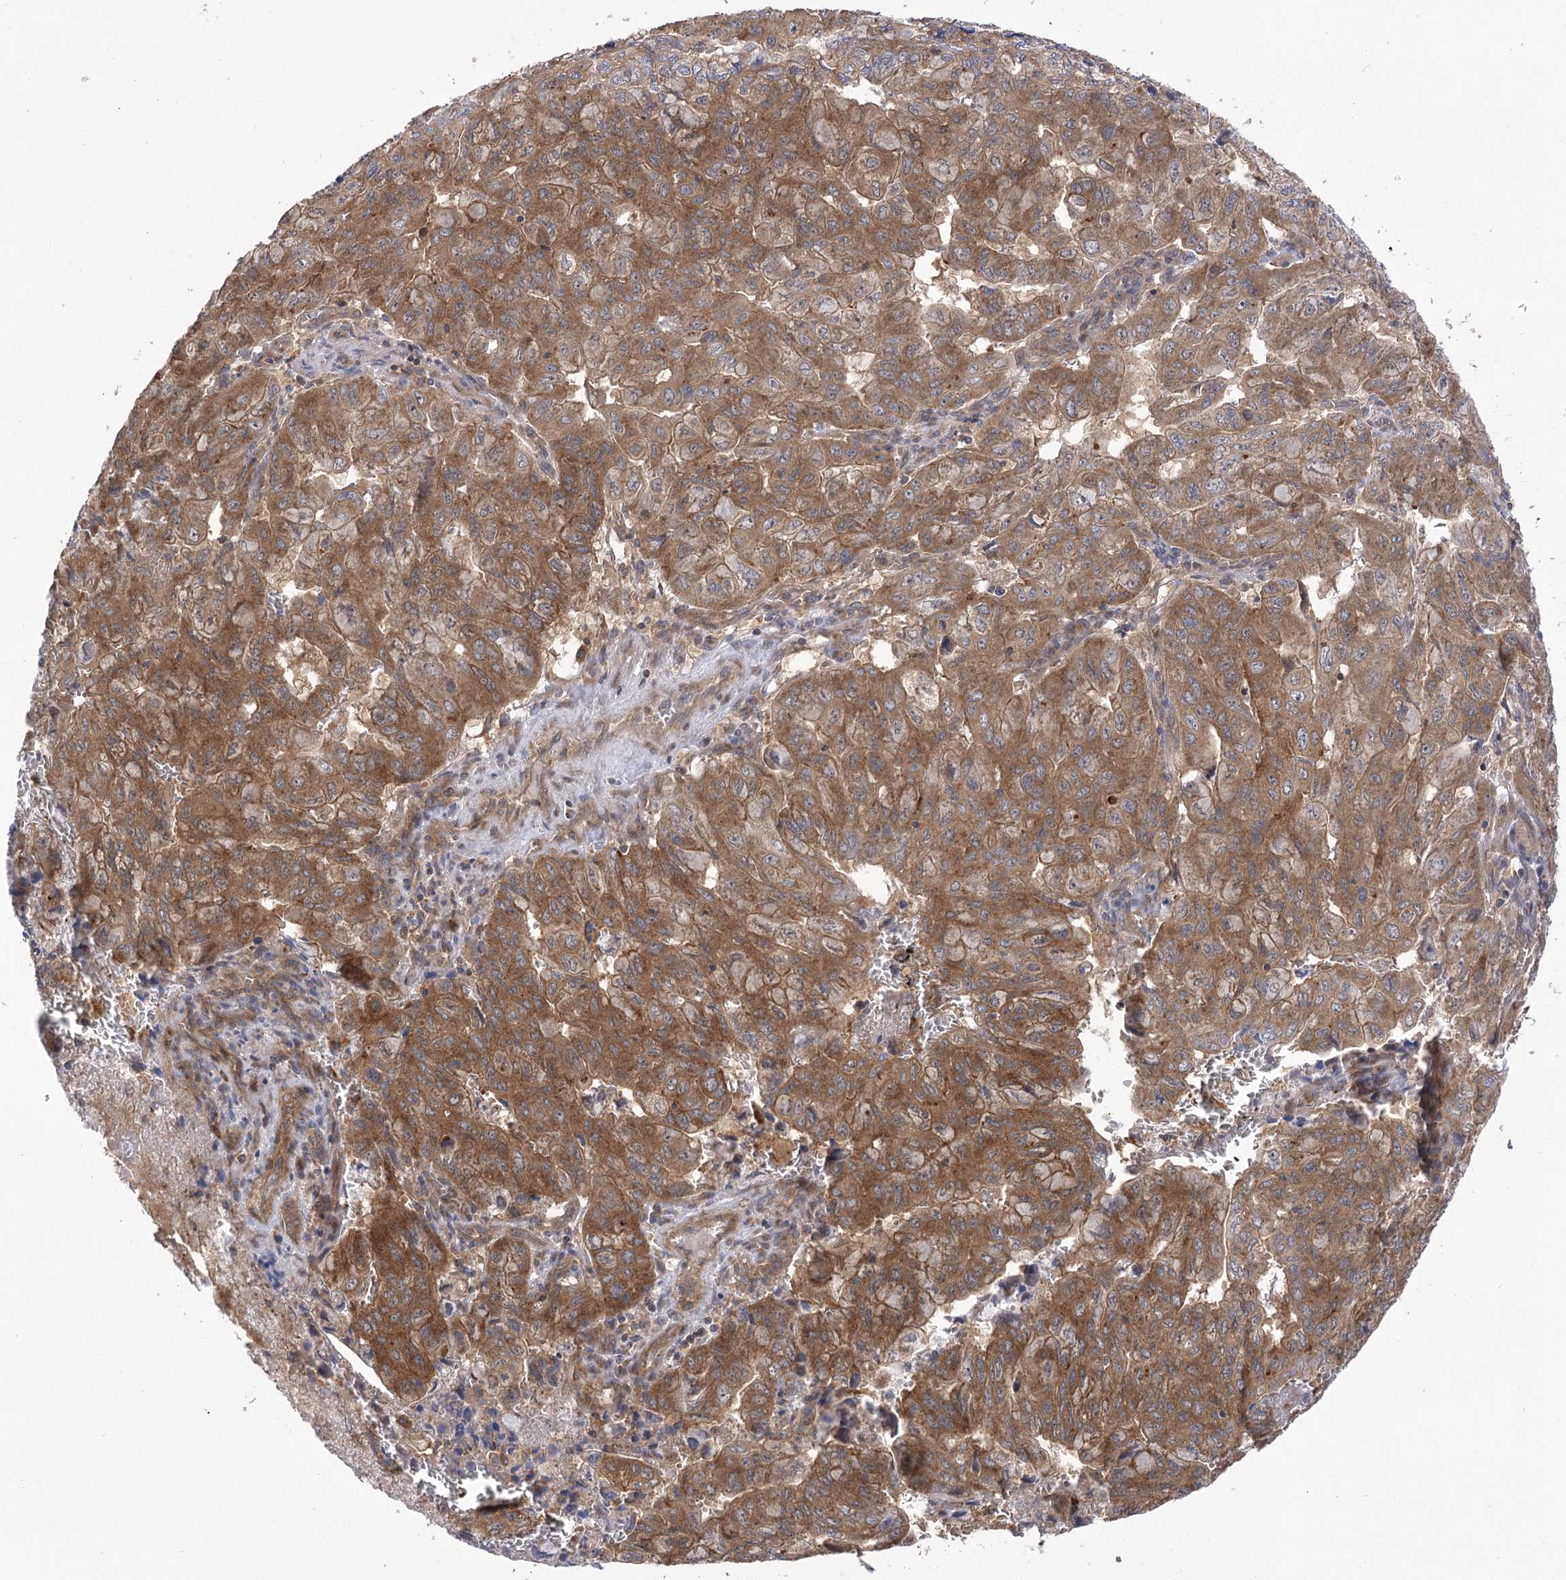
{"staining": {"intensity": "moderate", "quantity": ">75%", "location": "cytoplasmic/membranous"}, "tissue": "pancreatic cancer", "cell_type": "Tumor cells", "image_type": "cancer", "snomed": [{"axis": "morphology", "description": "Adenocarcinoma, NOS"}, {"axis": "topography", "description": "Pancreas"}], "caption": "High-magnification brightfield microscopy of pancreatic cancer stained with DAB (brown) and counterstained with hematoxylin (blue). tumor cells exhibit moderate cytoplasmic/membranous expression is seen in about>75% of cells. (DAB (3,3'-diaminobenzidine) IHC with brightfield microscopy, high magnification).", "gene": "VPS37B", "patient": {"sex": "male", "age": 51}}